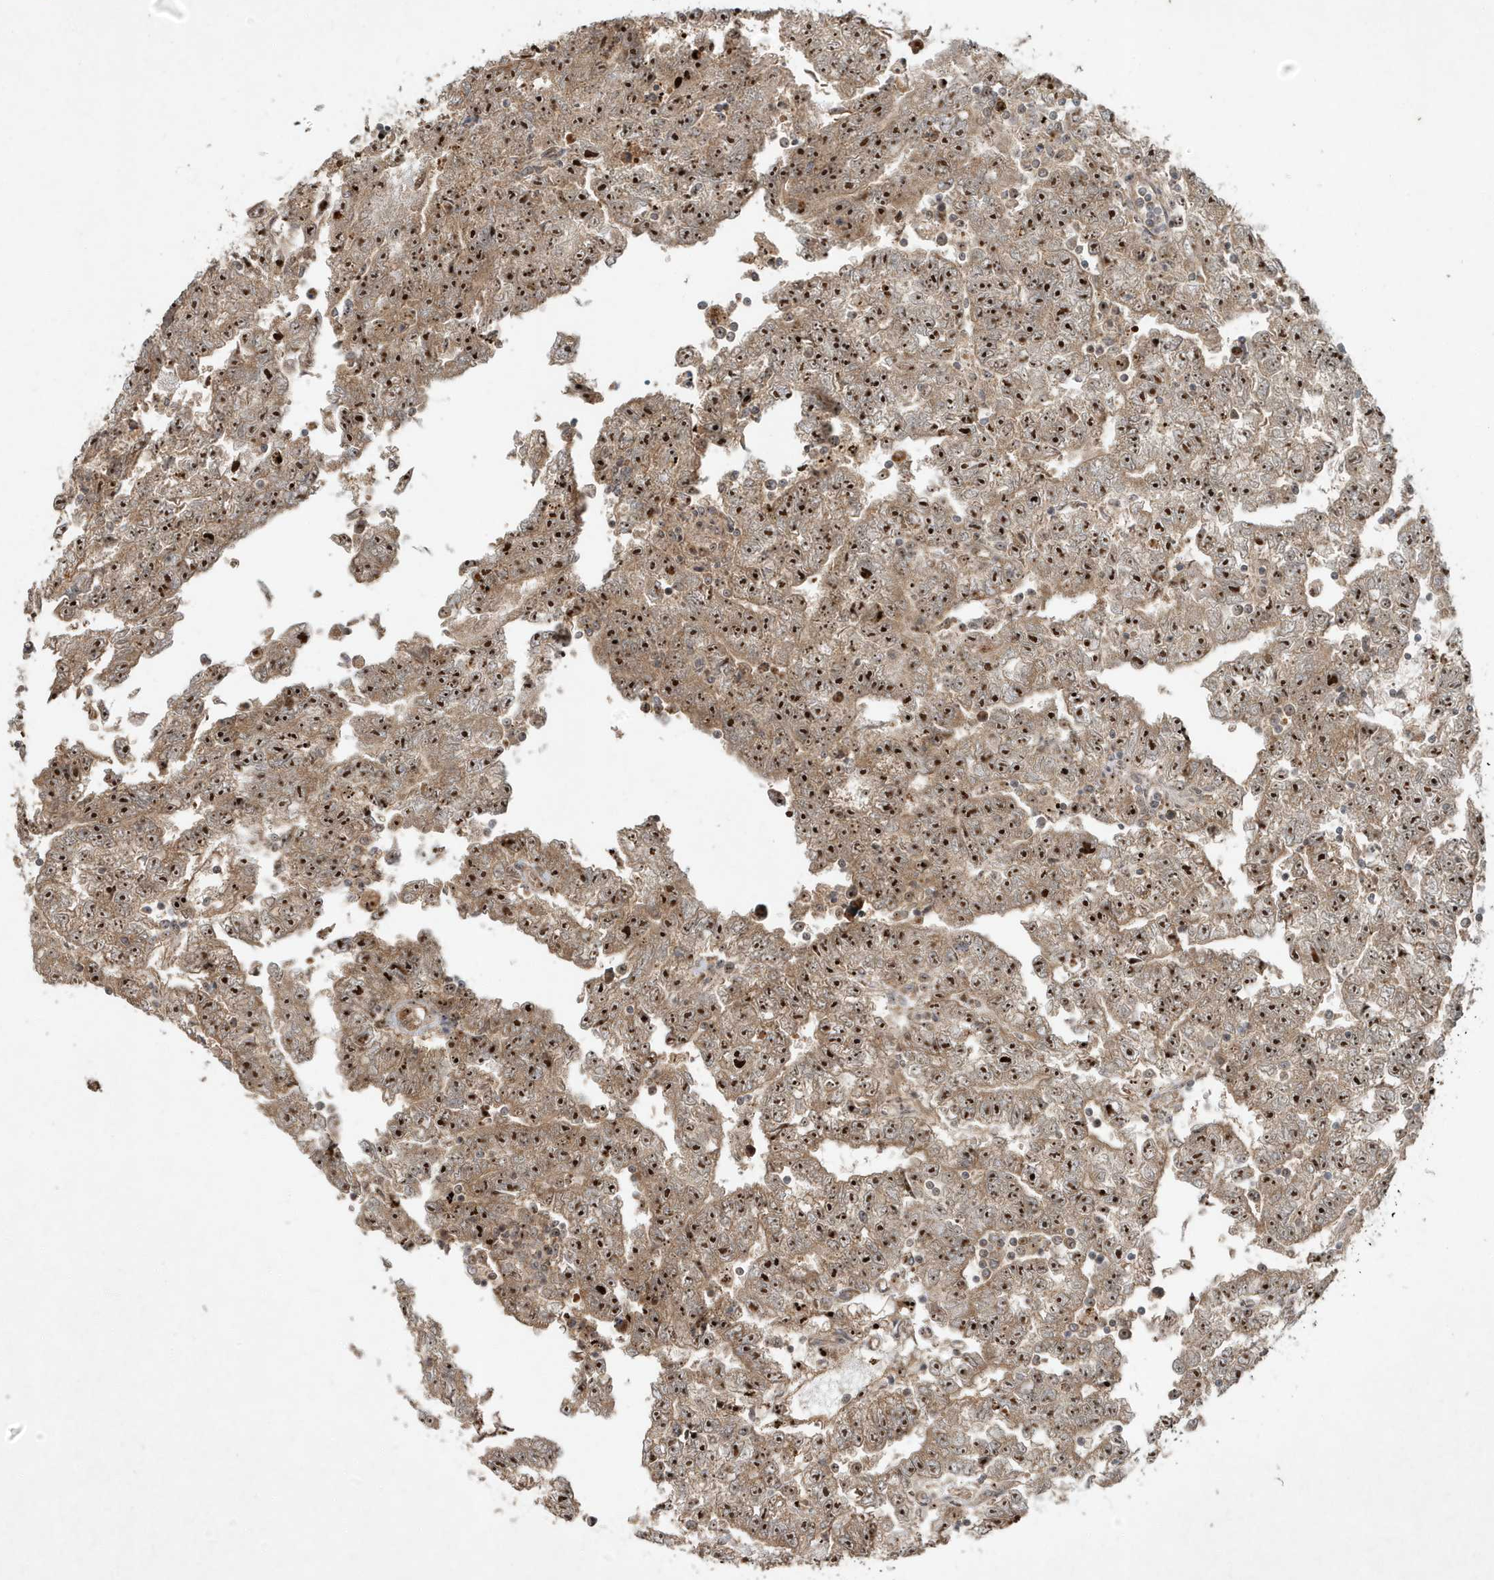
{"staining": {"intensity": "strong", "quantity": ">75%", "location": "cytoplasmic/membranous,nuclear"}, "tissue": "testis cancer", "cell_type": "Tumor cells", "image_type": "cancer", "snomed": [{"axis": "morphology", "description": "Carcinoma, Embryonal, NOS"}, {"axis": "topography", "description": "Testis"}], "caption": "Testis embryonal carcinoma stained for a protein (brown) shows strong cytoplasmic/membranous and nuclear positive expression in about >75% of tumor cells.", "gene": "ABCB9", "patient": {"sex": "male", "age": 25}}